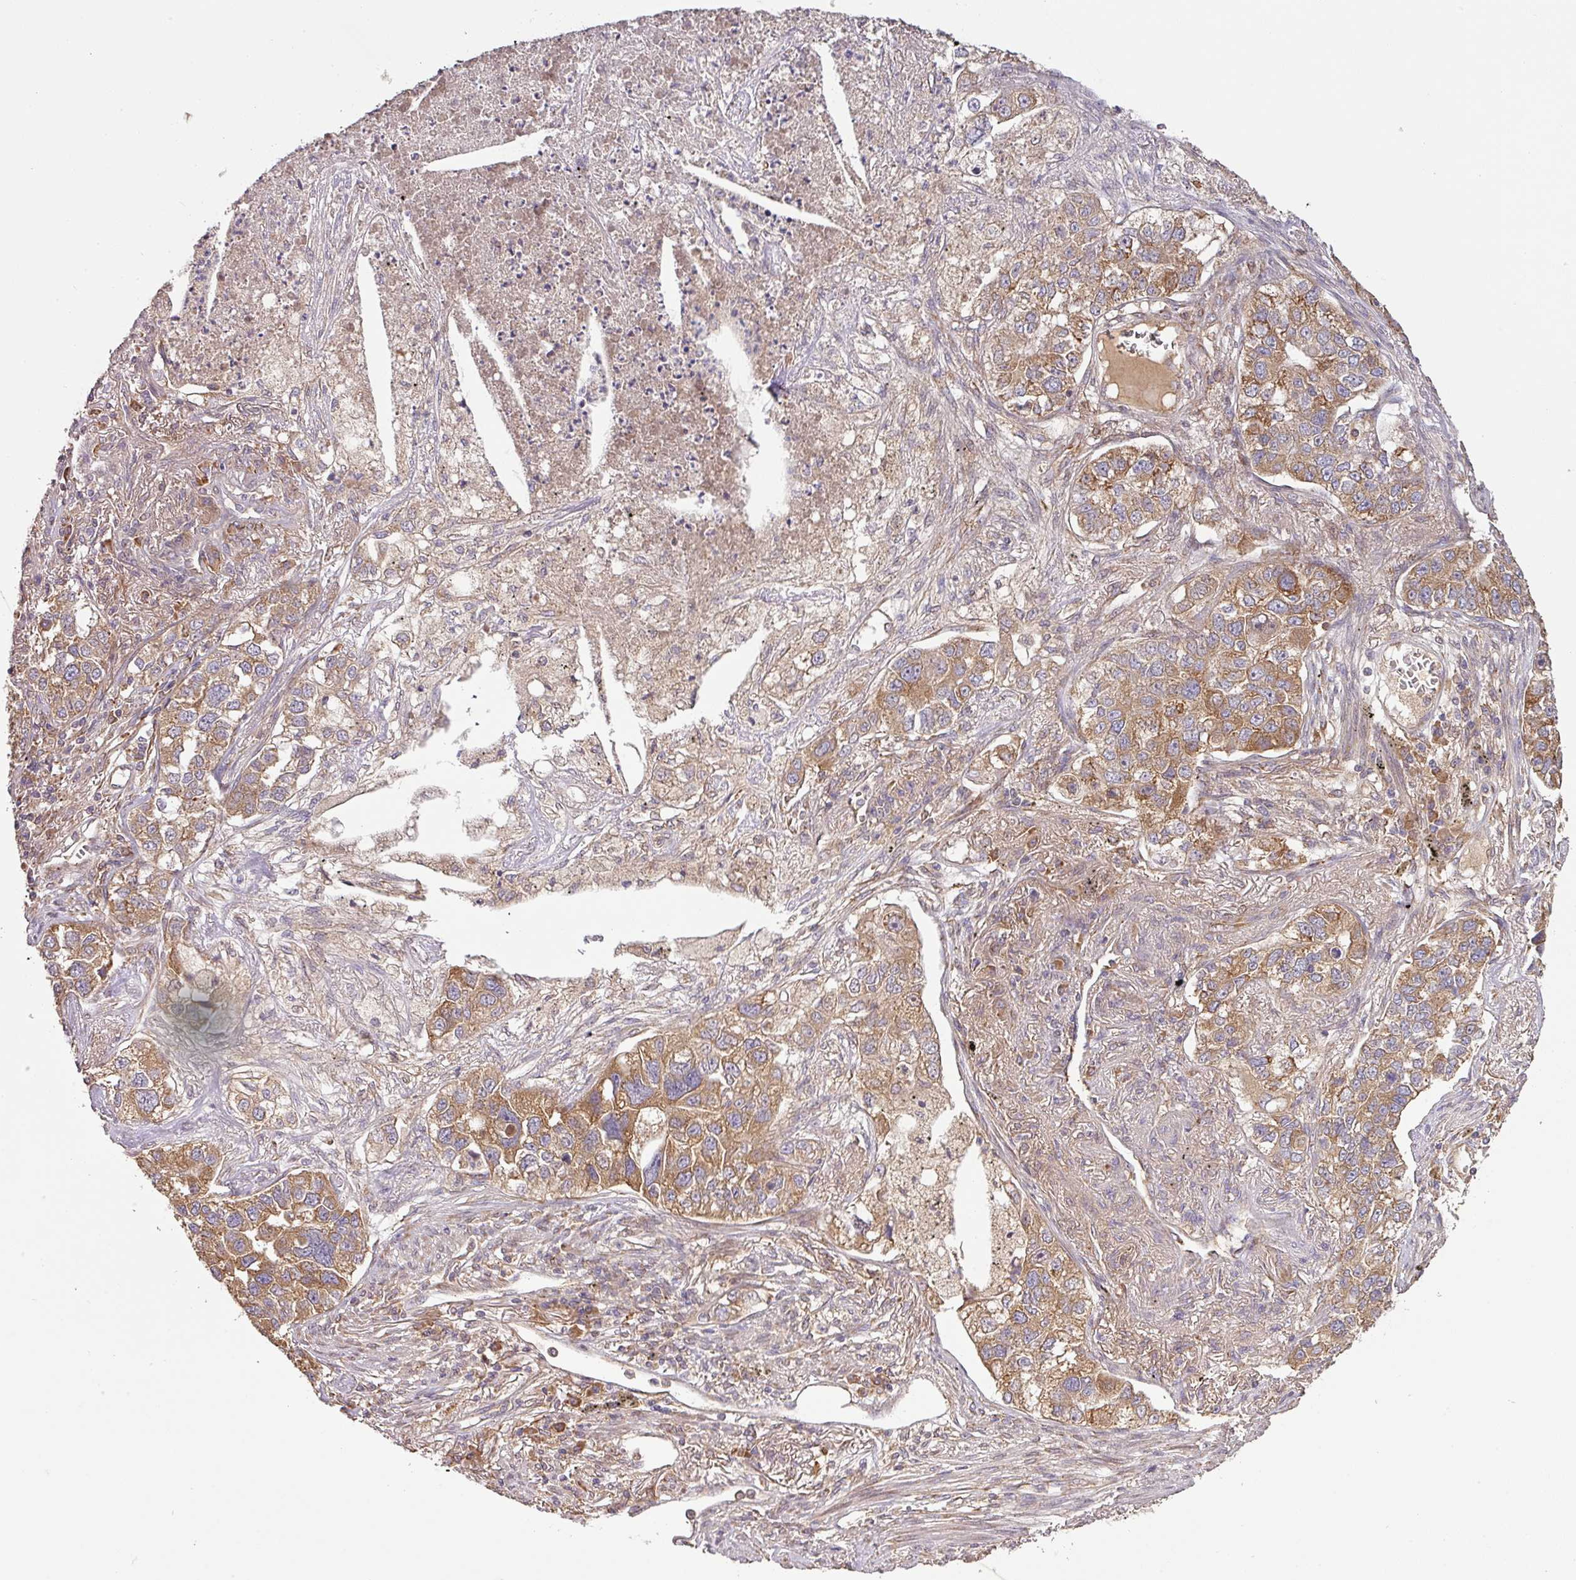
{"staining": {"intensity": "moderate", "quantity": ">75%", "location": "cytoplasmic/membranous"}, "tissue": "lung cancer", "cell_type": "Tumor cells", "image_type": "cancer", "snomed": [{"axis": "morphology", "description": "Adenocarcinoma, NOS"}, {"axis": "topography", "description": "Lung"}], "caption": "Lung cancer (adenocarcinoma) tissue shows moderate cytoplasmic/membranous positivity in approximately >75% of tumor cells", "gene": "GALP", "patient": {"sex": "male", "age": 49}}